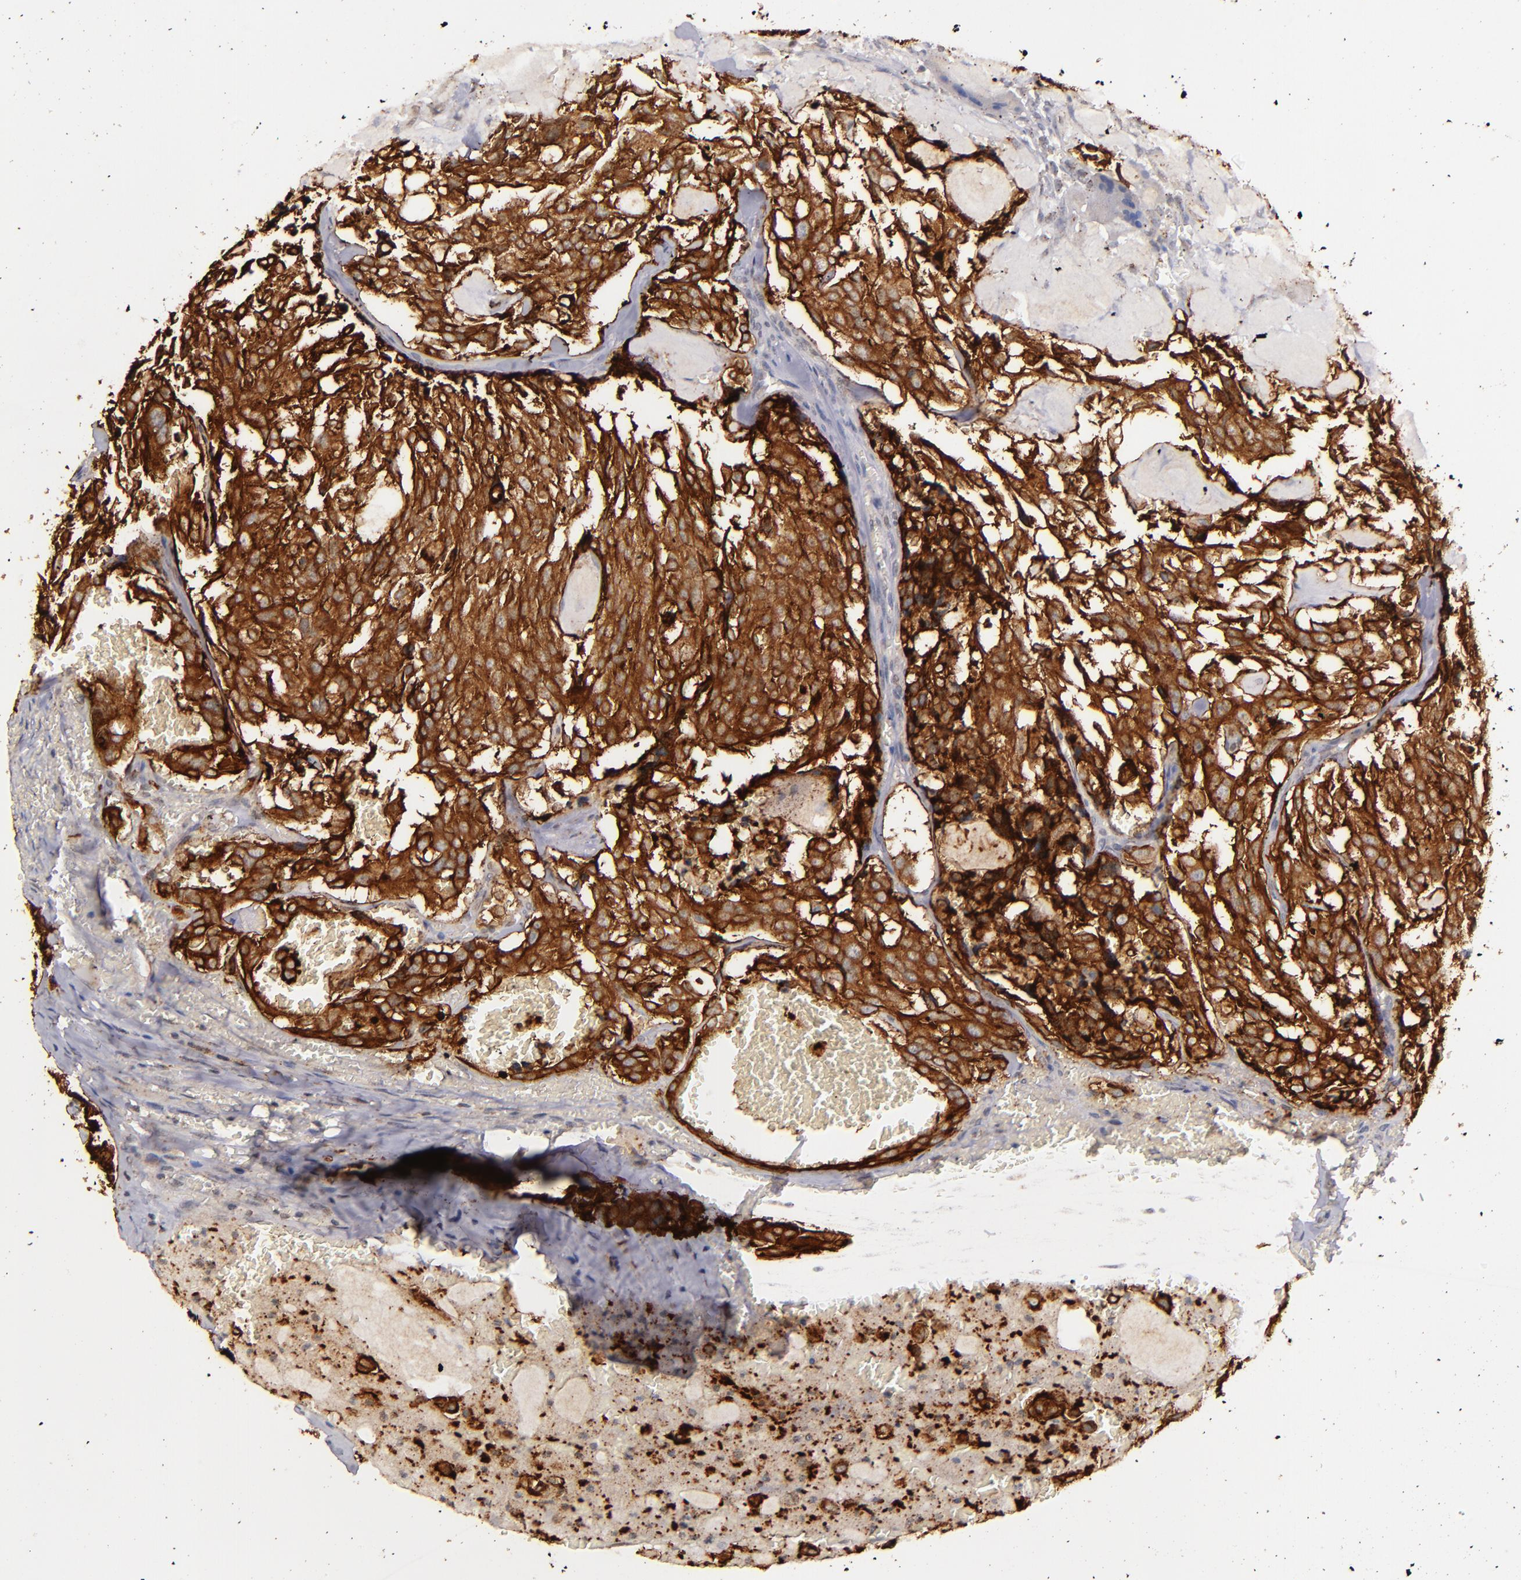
{"staining": {"intensity": "strong", "quantity": ">75%", "location": "cytoplasmic/membranous"}, "tissue": "thyroid cancer", "cell_type": "Tumor cells", "image_type": "cancer", "snomed": [{"axis": "morphology", "description": "Carcinoma, NOS"}, {"axis": "morphology", "description": "Carcinoid, malignant, NOS"}, {"axis": "topography", "description": "Thyroid gland"}], "caption": "Brown immunohistochemical staining in human carcinoid (malignant) (thyroid) exhibits strong cytoplasmic/membranous expression in about >75% of tumor cells.", "gene": "SYP", "patient": {"sex": "male", "age": 33}}